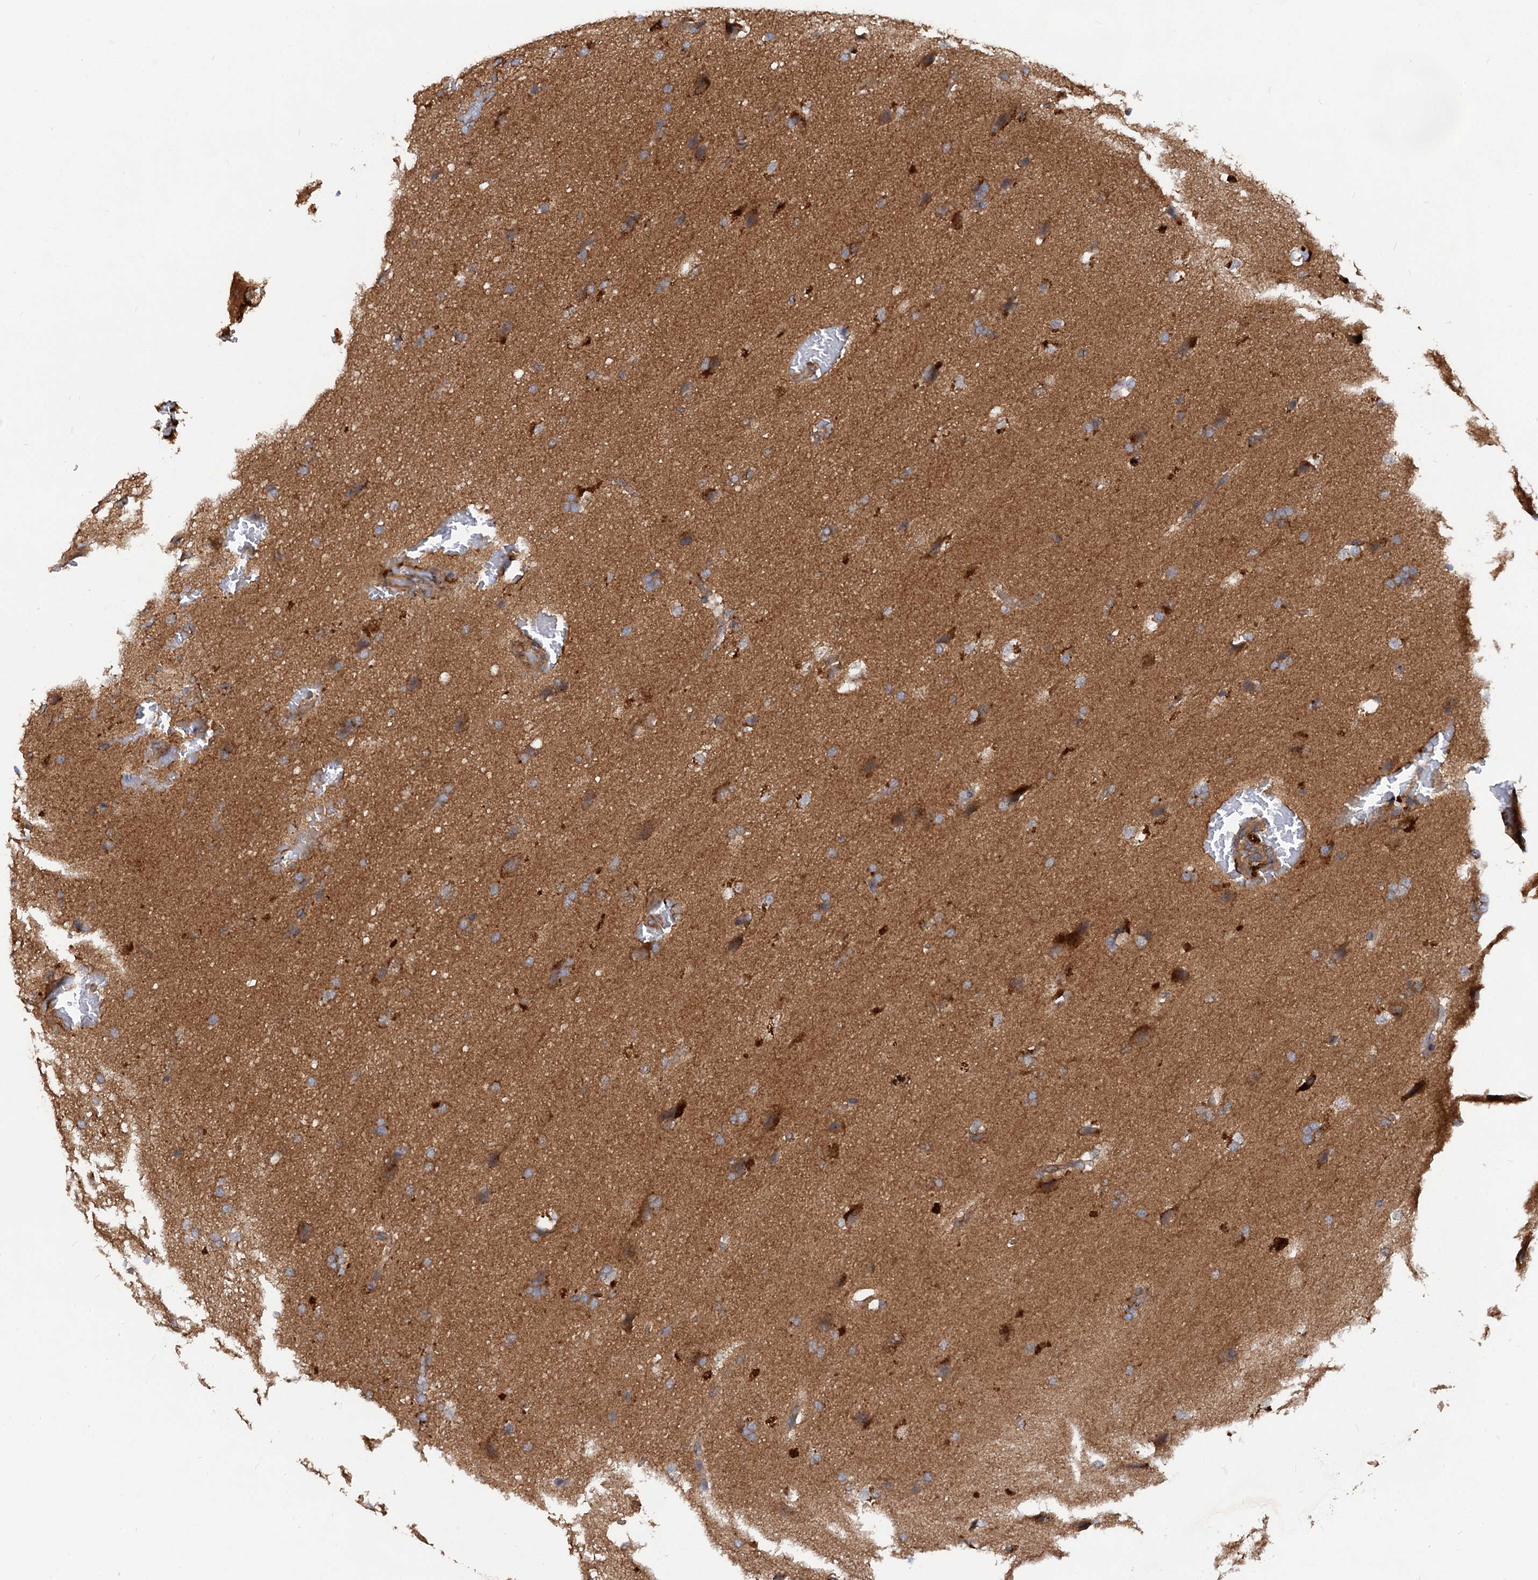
{"staining": {"intensity": "moderate", "quantity": "<25%", "location": "cytoplasmic/membranous"}, "tissue": "glioma", "cell_type": "Tumor cells", "image_type": "cancer", "snomed": [{"axis": "morphology", "description": "Glioma, malignant, Low grade"}, {"axis": "topography", "description": "Brain"}], "caption": "This photomicrograph exhibits immunohistochemistry staining of glioma, with low moderate cytoplasmic/membranous staining in about <25% of tumor cells.", "gene": "VPS29", "patient": {"sex": "female", "age": 37}}